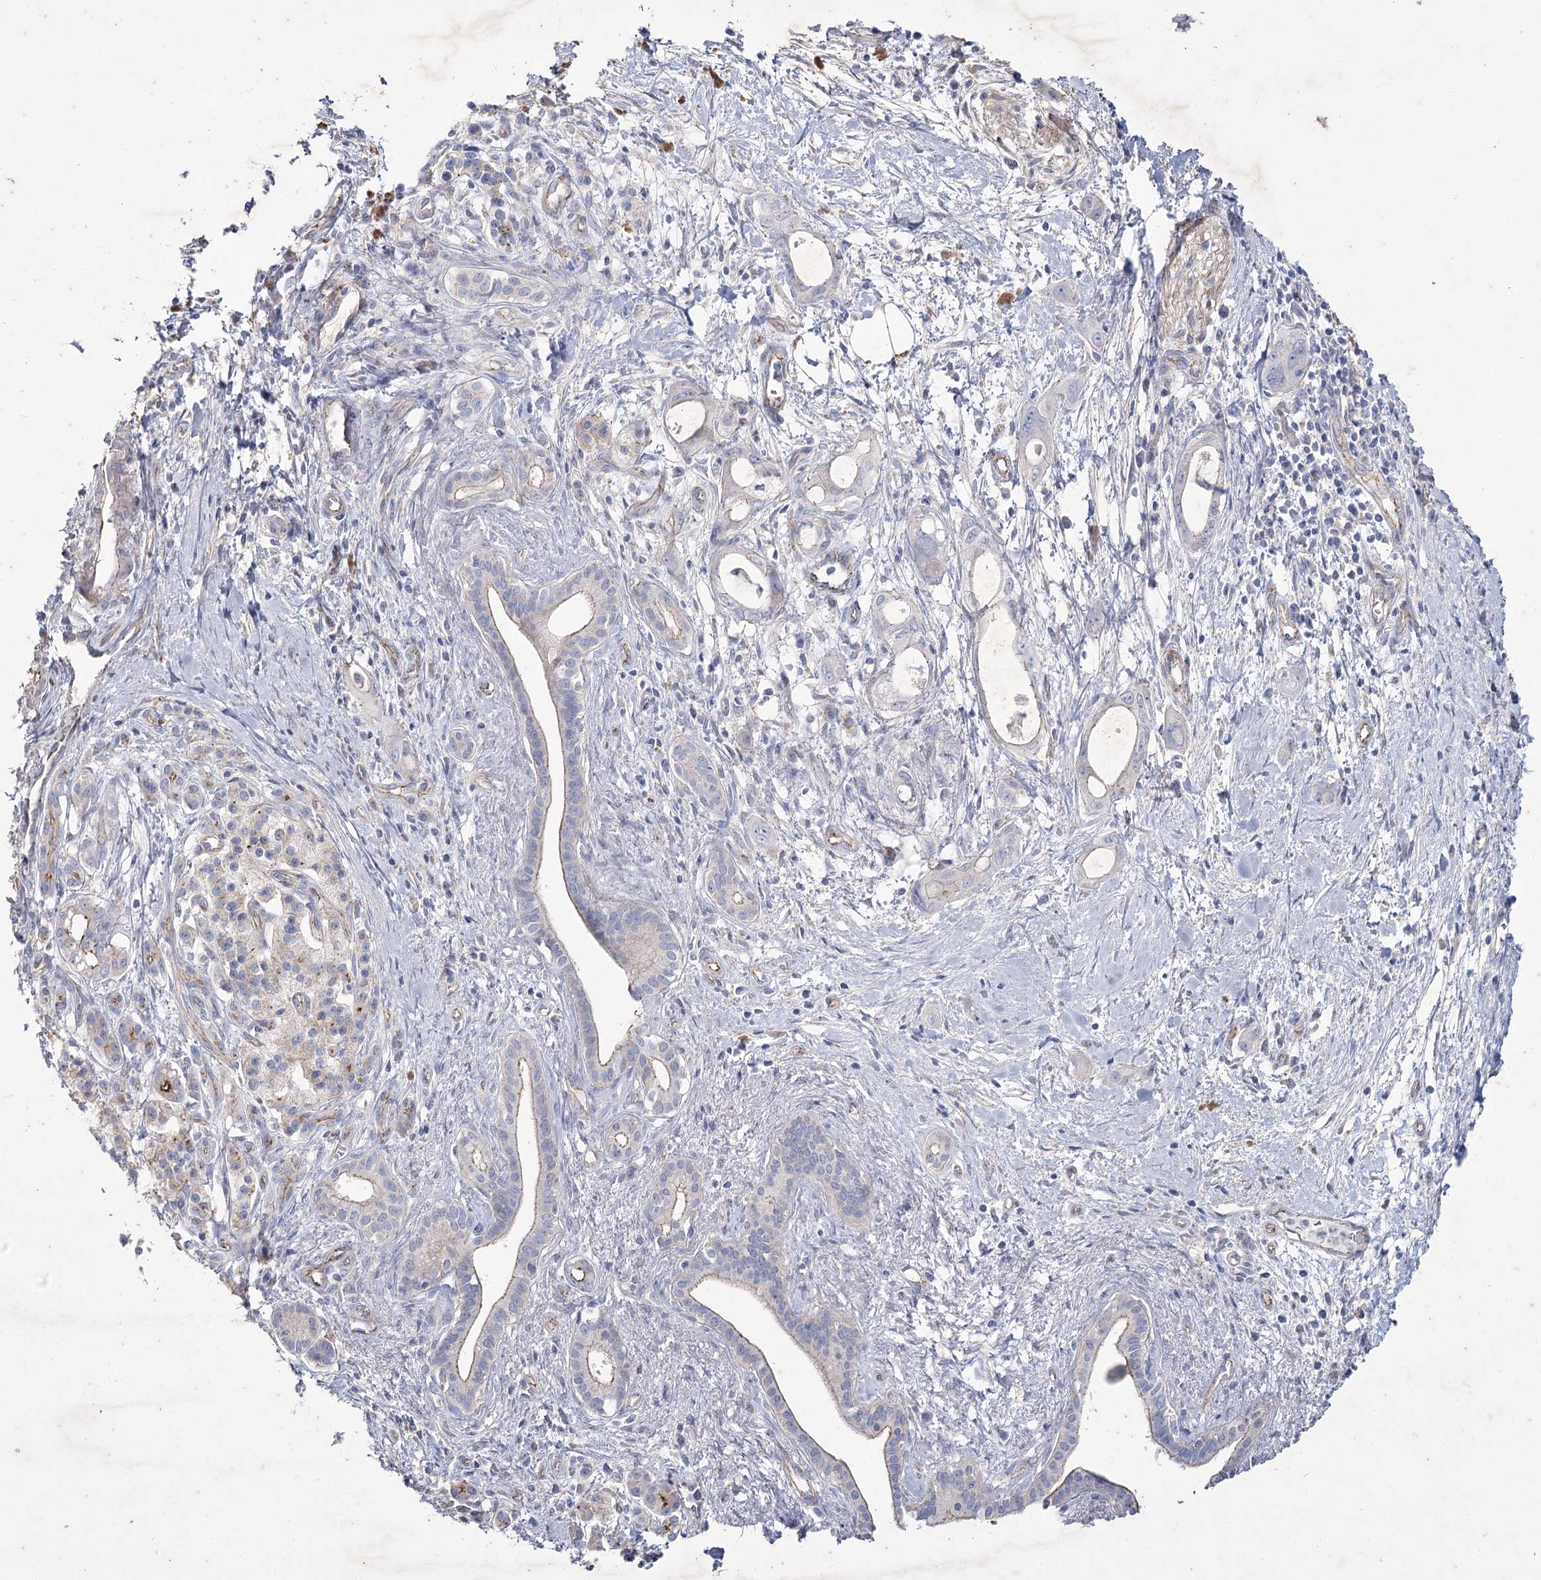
{"staining": {"intensity": "negative", "quantity": "none", "location": "none"}, "tissue": "pancreatic cancer", "cell_type": "Tumor cells", "image_type": "cancer", "snomed": [{"axis": "morphology", "description": "Adenocarcinoma, NOS"}, {"axis": "topography", "description": "Pancreas"}], "caption": "Tumor cells are negative for protein expression in human pancreatic adenocarcinoma.", "gene": "LDLRAD3", "patient": {"sex": "male", "age": 72}}